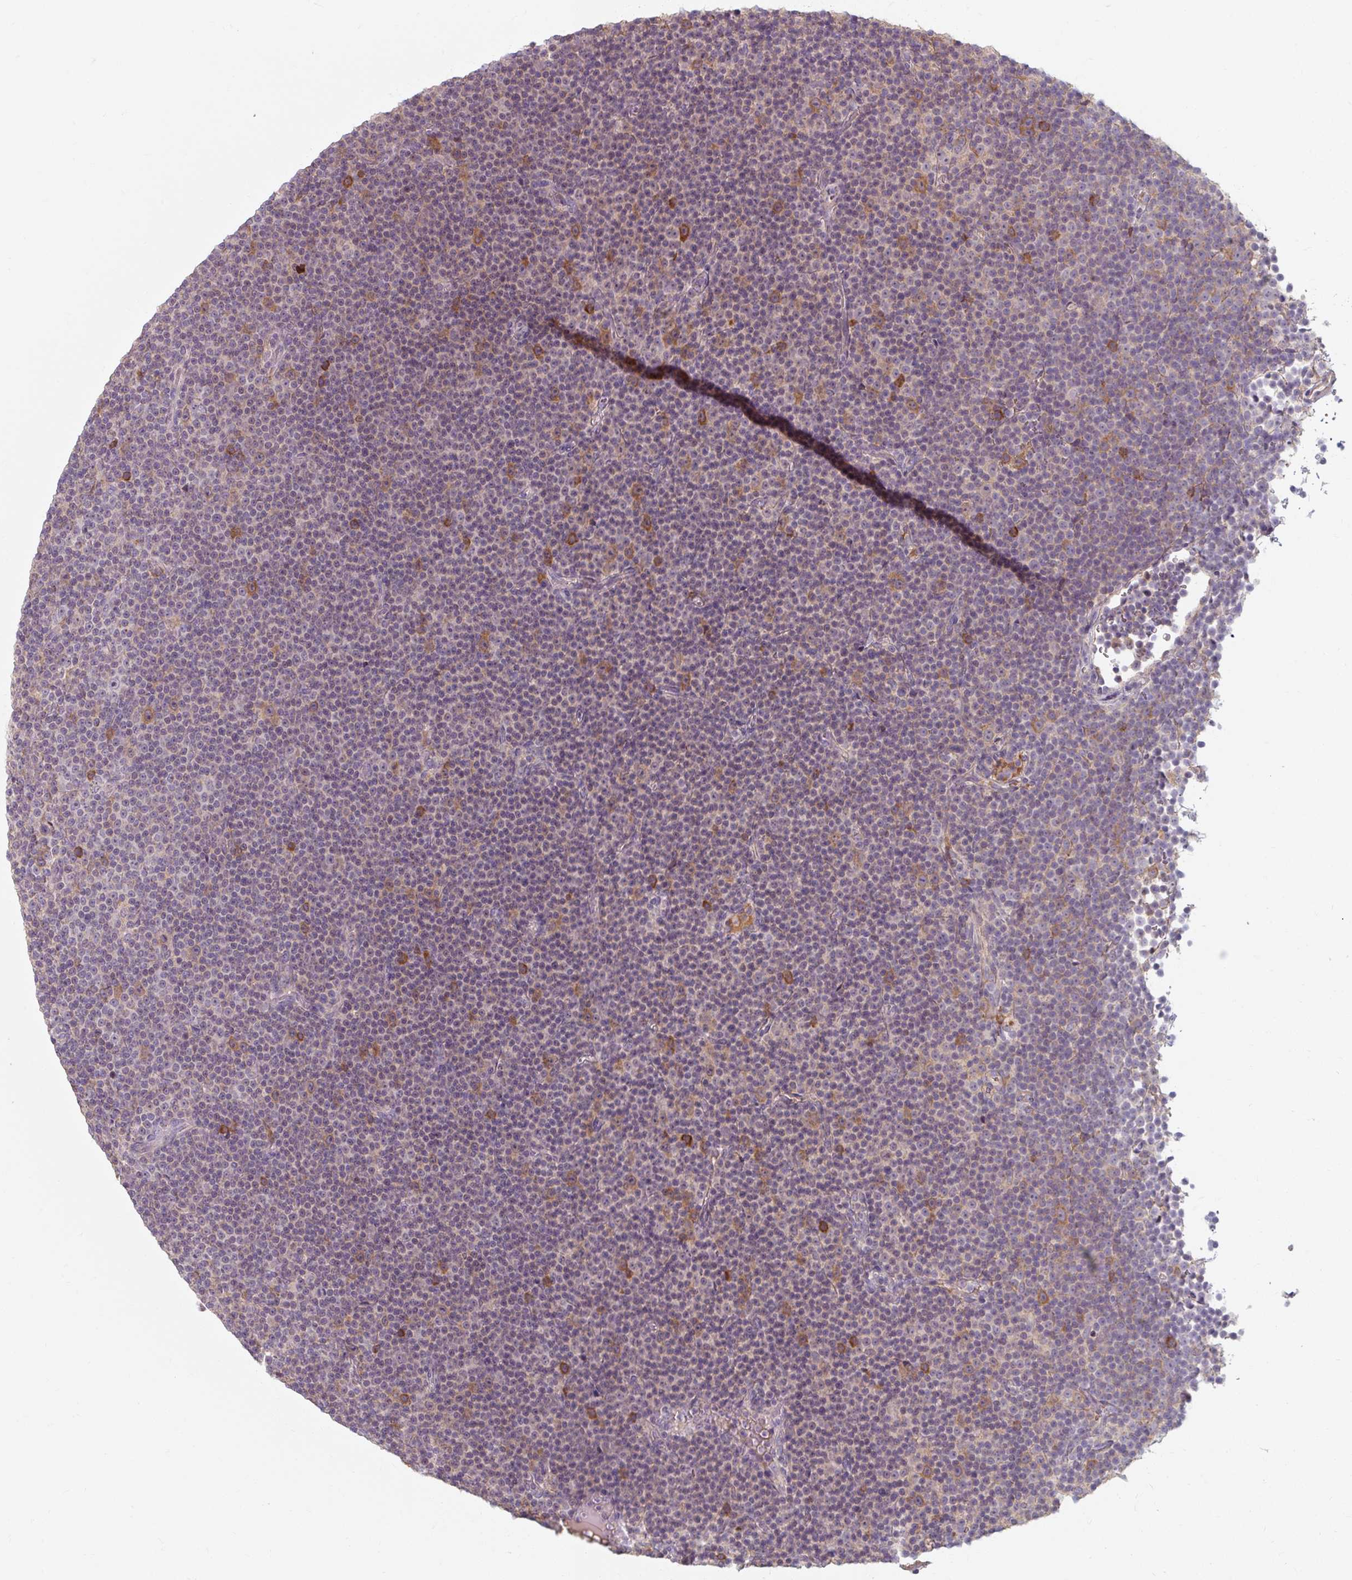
{"staining": {"intensity": "negative", "quantity": "none", "location": "none"}, "tissue": "lymphoma", "cell_type": "Tumor cells", "image_type": "cancer", "snomed": [{"axis": "morphology", "description": "Malignant lymphoma, non-Hodgkin's type, Low grade"}, {"axis": "topography", "description": "Lymph node"}], "caption": "Tumor cells are negative for brown protein staining in low-grade malignant lymphoma, non-Hodgkin's type. (Brightfield microscopy of DAB (3,3'-diaminobenzidine) immunohistochemistry (IHC) at high magnification).", "gene": "TSEN54", "patient": {"sex": "female", "age": 67}}